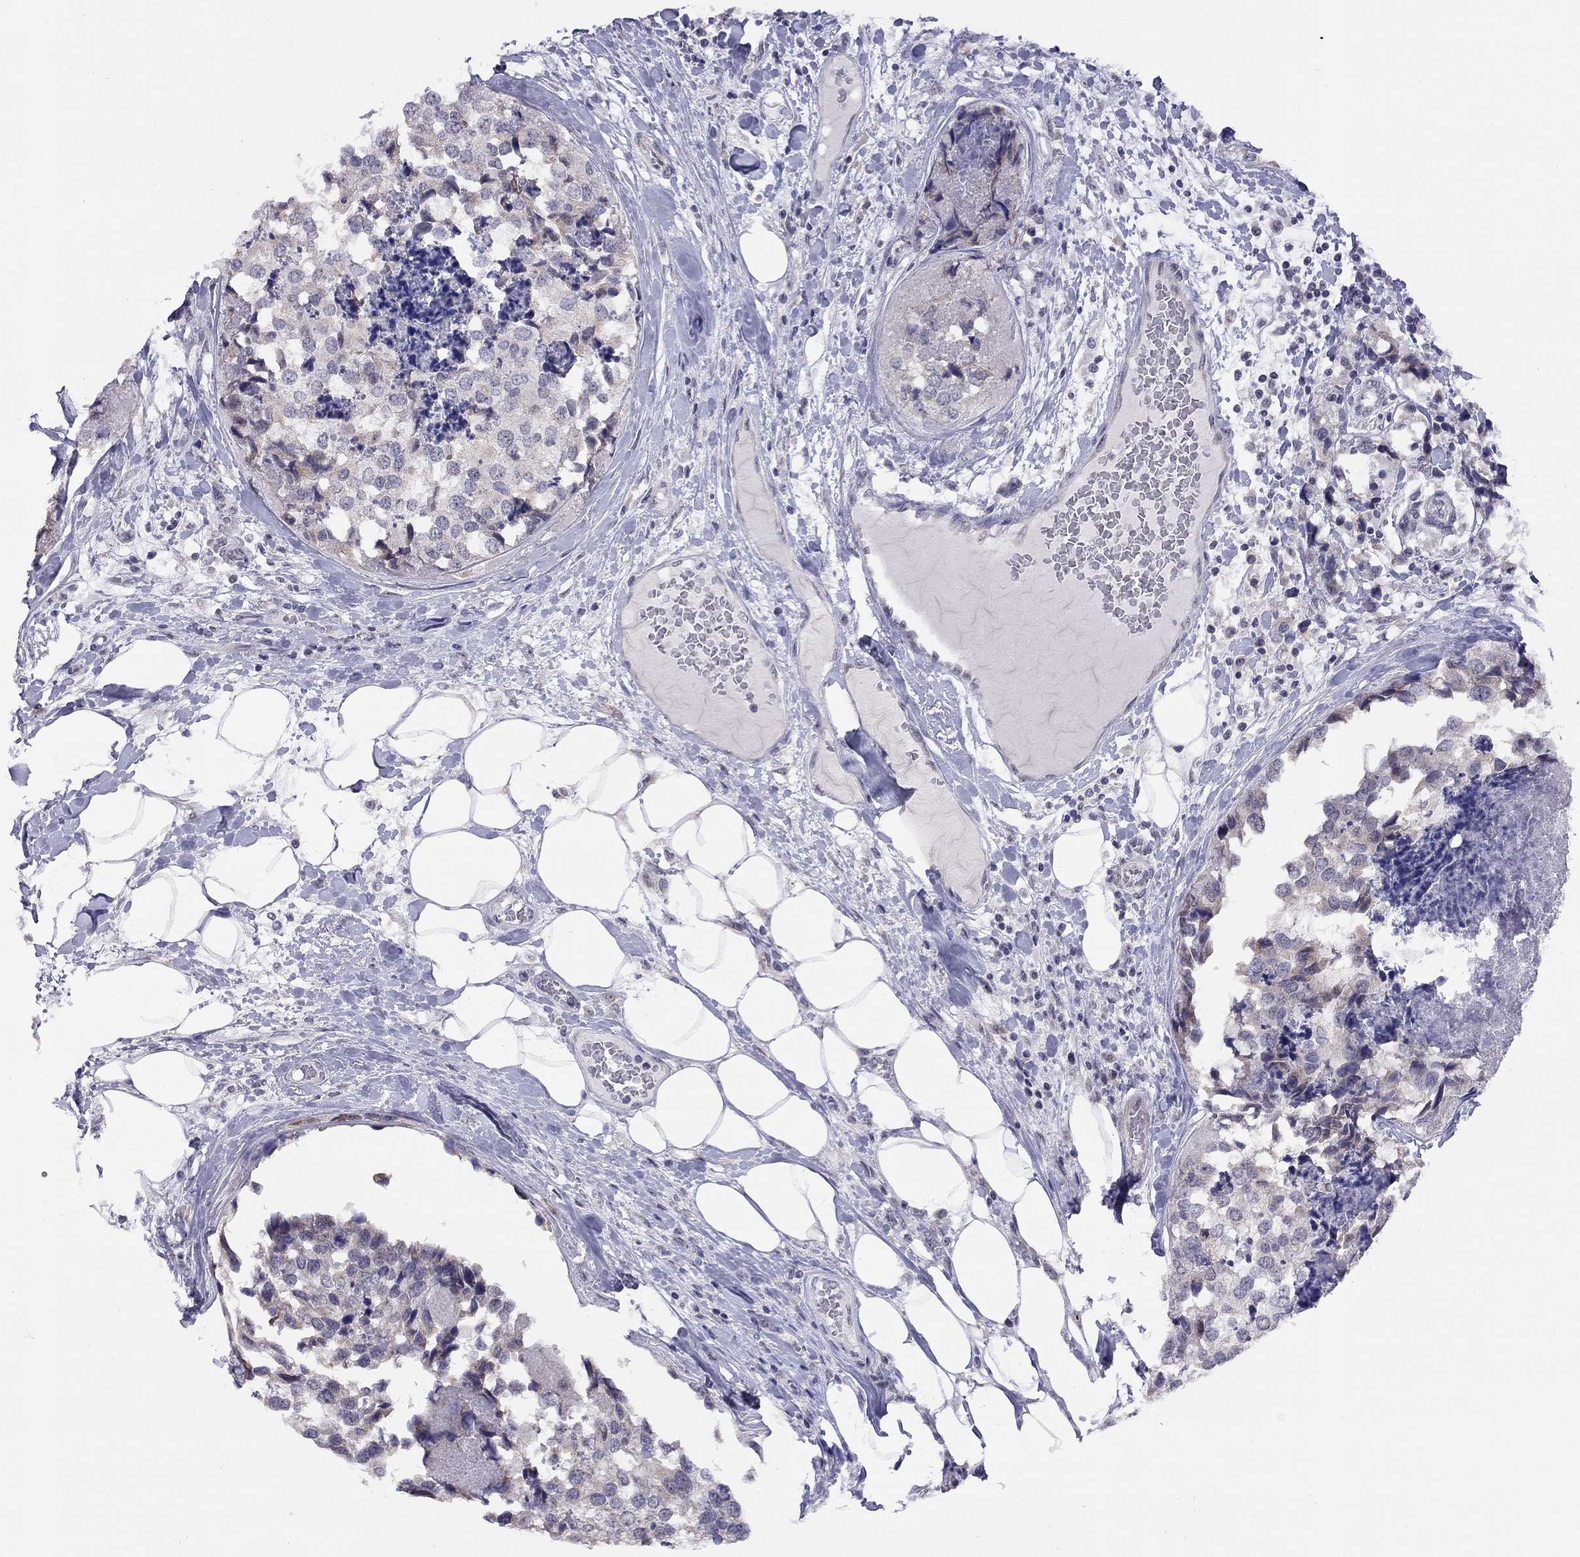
{"staining": {"intensity": "weak", "quantity": "<25%", "location": "cytoplasmic/membranous"}, "tissue": "breast cancer", "cell_type": "Tumor cells", "image_type": "cancer", "snomed": [{"axis": "morphology", "description": "Lobular carcinoma"}, {"axis": "topography", "description": "Breast"}], "caption": "Immunohistochemical staining of human breast cancer (lobular carcinoma) reveals no significant positivity in tumor cells. Brightfield microscopy of immunohistochemistry stained with DAB (3,3'-diaminobenzidine) (brown) and hematoxylin (blue), captured at high magnification.", "gene": "HES5", "patient": {"sex": "female", "age": 59}}